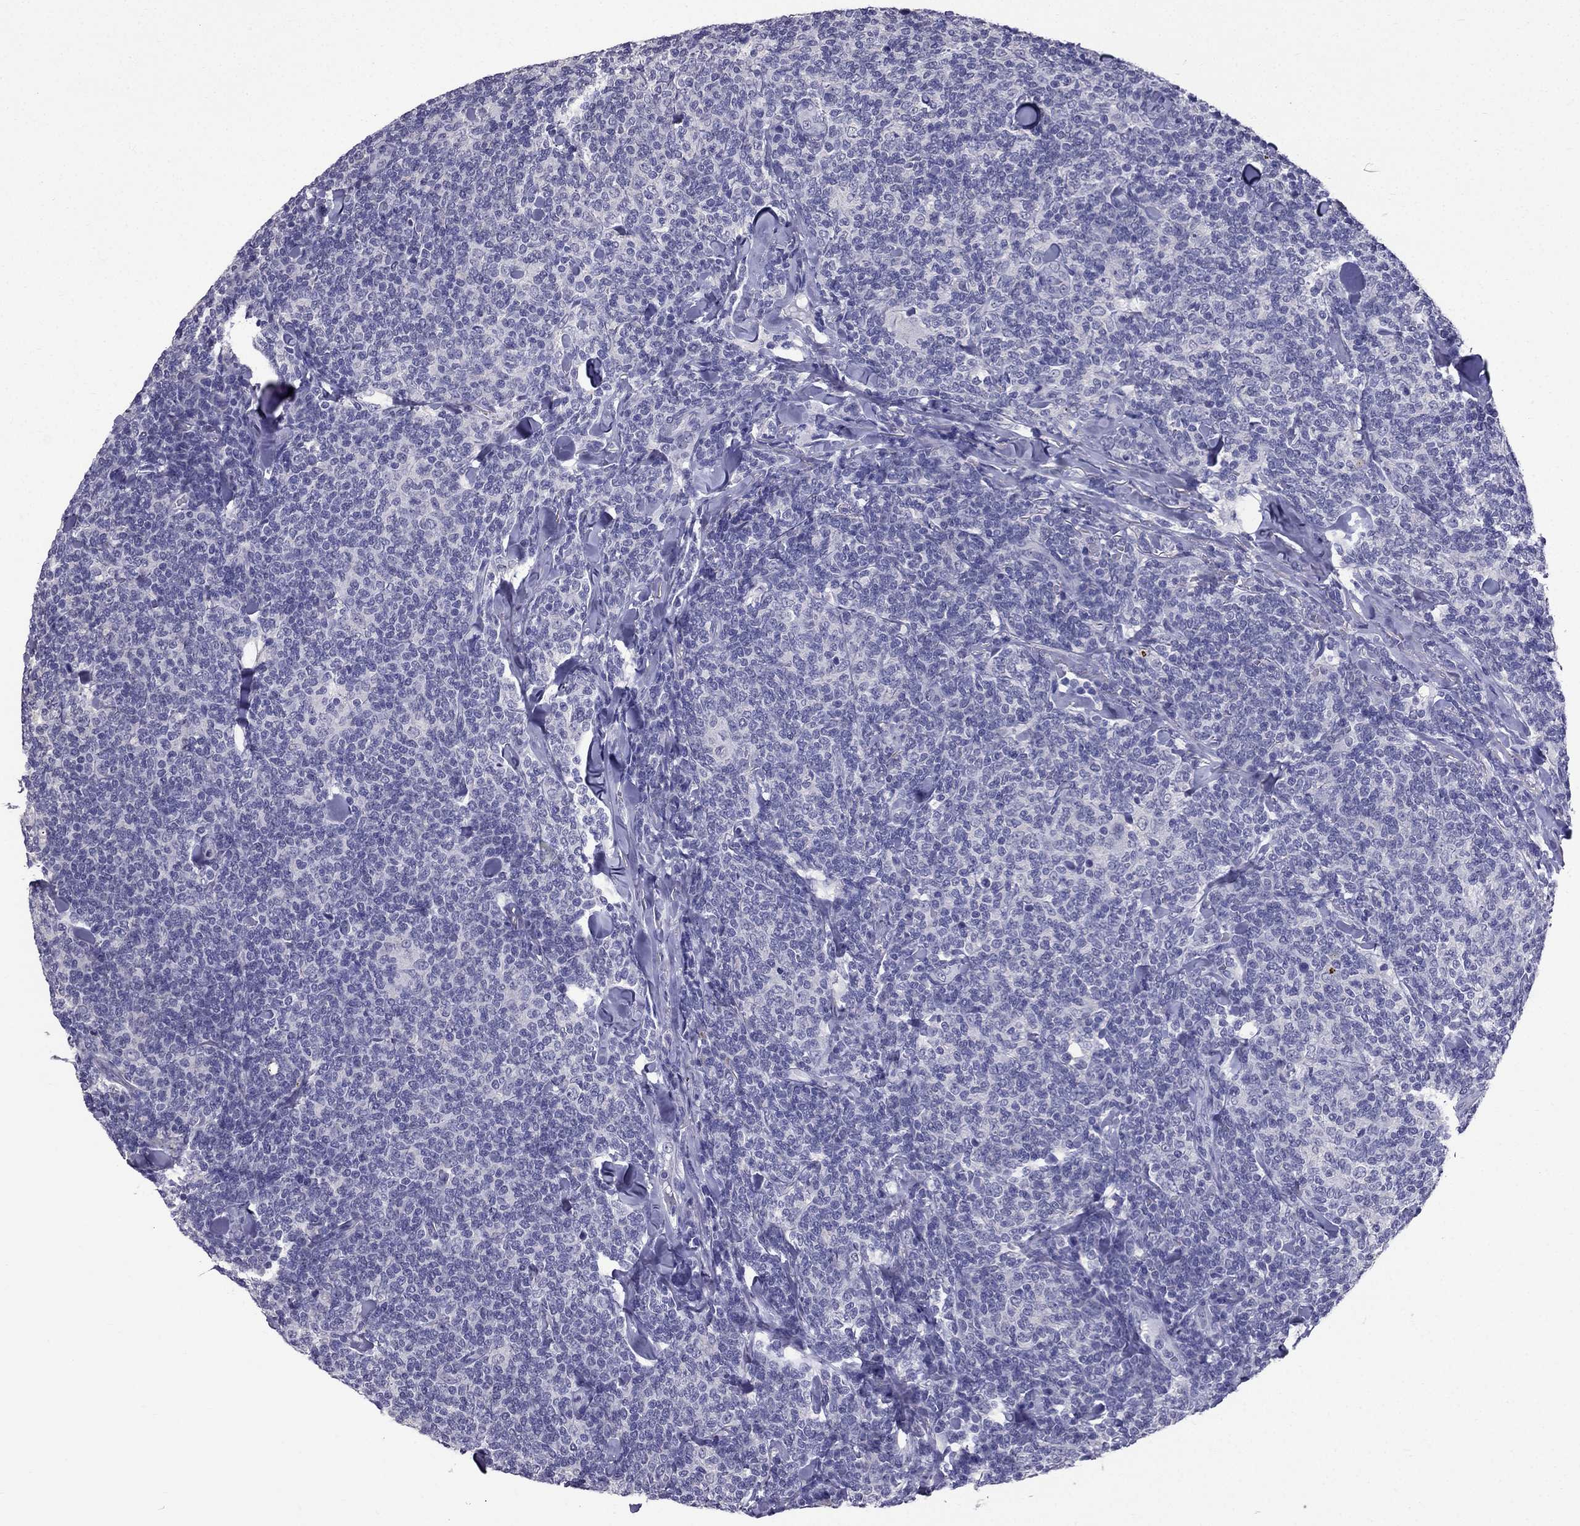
{"staining": {"intensity": "negative", "quantity": "none", "location": "none"}, "tissue": "lymphoma", "cell_type": "Tumor cells", "image_type": "cancer", "snomed": [{"axis": "morphology", "description": "Malignant lymphoma, non-Hodgkin's type, Low grade"}, {"axis": "topography", "description": "Lymph node"}], "caption": "Low-grade malignant lymphoma, non-Hodgkin's type stained for a protein using immunohistochemistry shows no expression tumor cells.", "gene": "SCG5", "patient": {"sex": "female", "age": 56}}